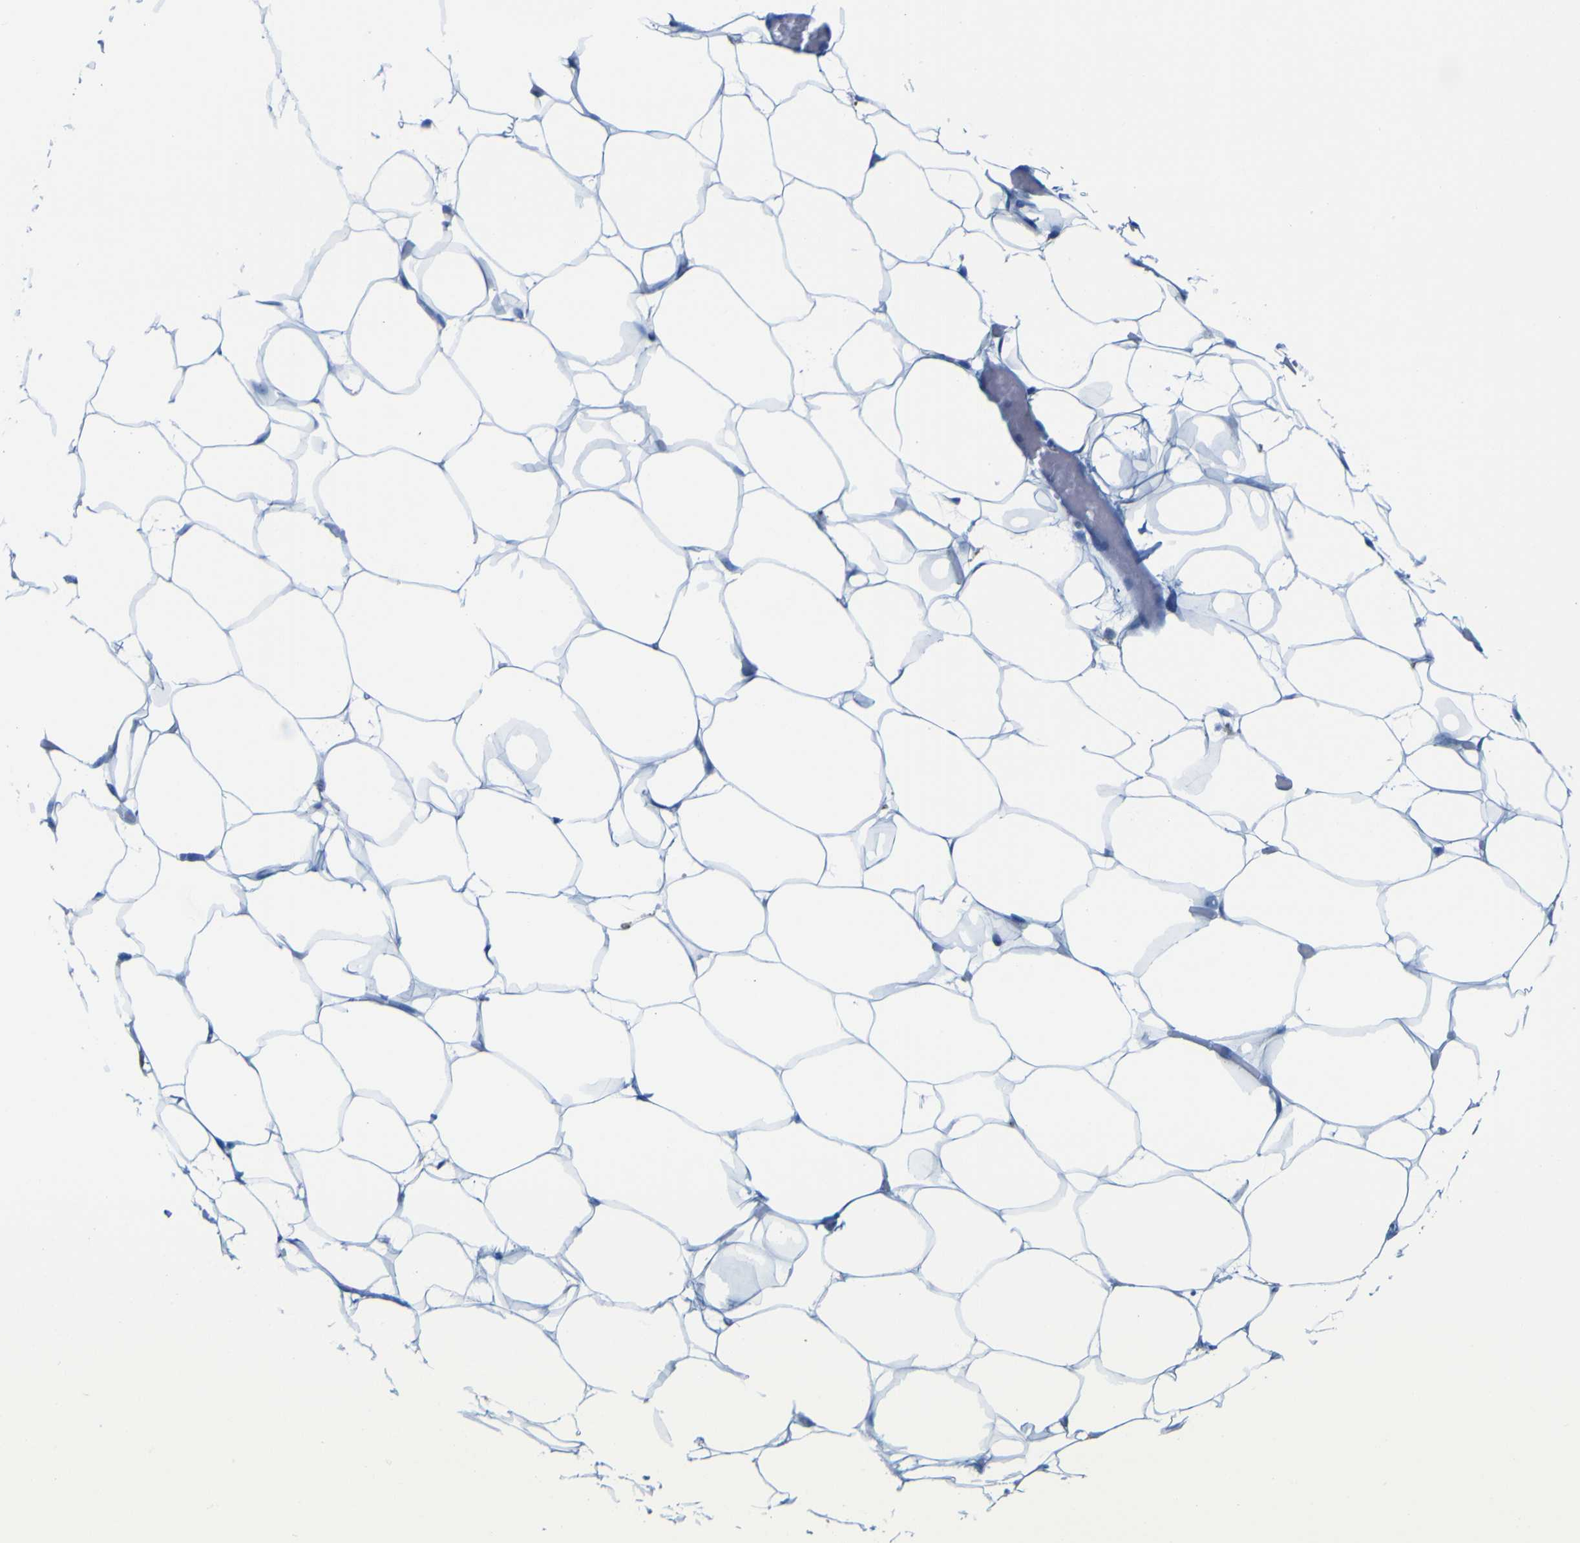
{"staining": {"intensity": "negative", "quantity": "none", "location": "none"}, "tissue": "adipose tissue", "cell_type": "Adipocytes", "image_type": "normal", "snomed": [{"axis": "morphology", "description": "Normal tissue, NOS"}, {"axis": "topography", "description": "Breast"}, {"axis": "topography", "description": "Adipose tissue"}], "caption": "This is an IHC photomicrograph of unremarkable adipose tissue. There is no staining in adipocytes.", "gene": "PLD3", "patient": {"sex": "female", "age": 25}}